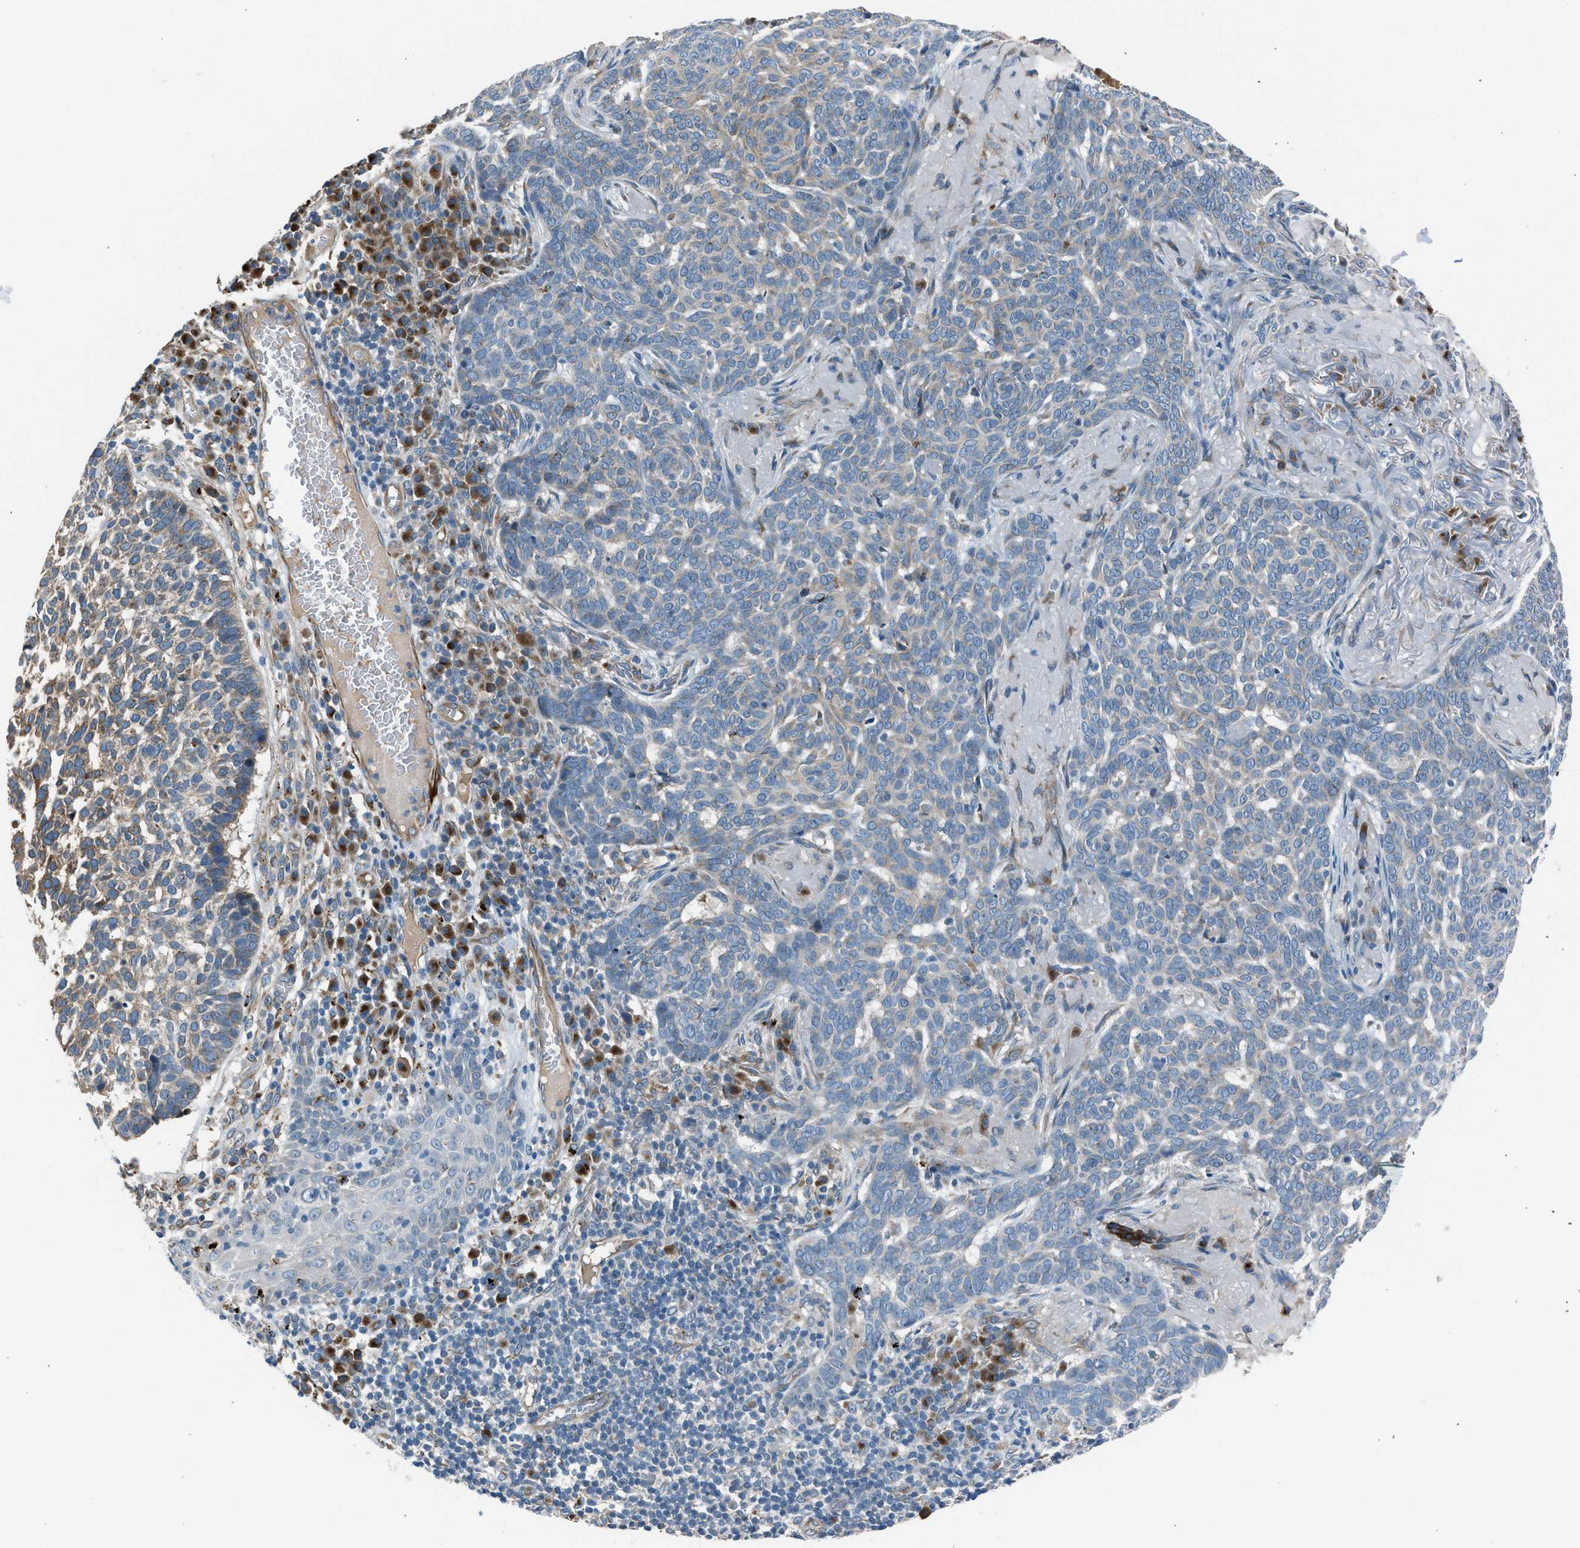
{"staining": {"intensity": "weak", "quantity": "<25%", "location": "cytoplasmic/membranous"}, "tissue": "skin cancer", "cell_type": "Tumor cells", "image_type": "cancer", "snomed": [{"axis": "morphology", "description": "Basal cell carcinoma"}, {"axis": "topography", "description": "Skin"}], "caption": "The IHC image has no significant staining in tumor cells of skin cancer (basal cell carcinoma) tissue.", "gene": "LMBR1", "patient": {"sex": "male", "age": 85}}